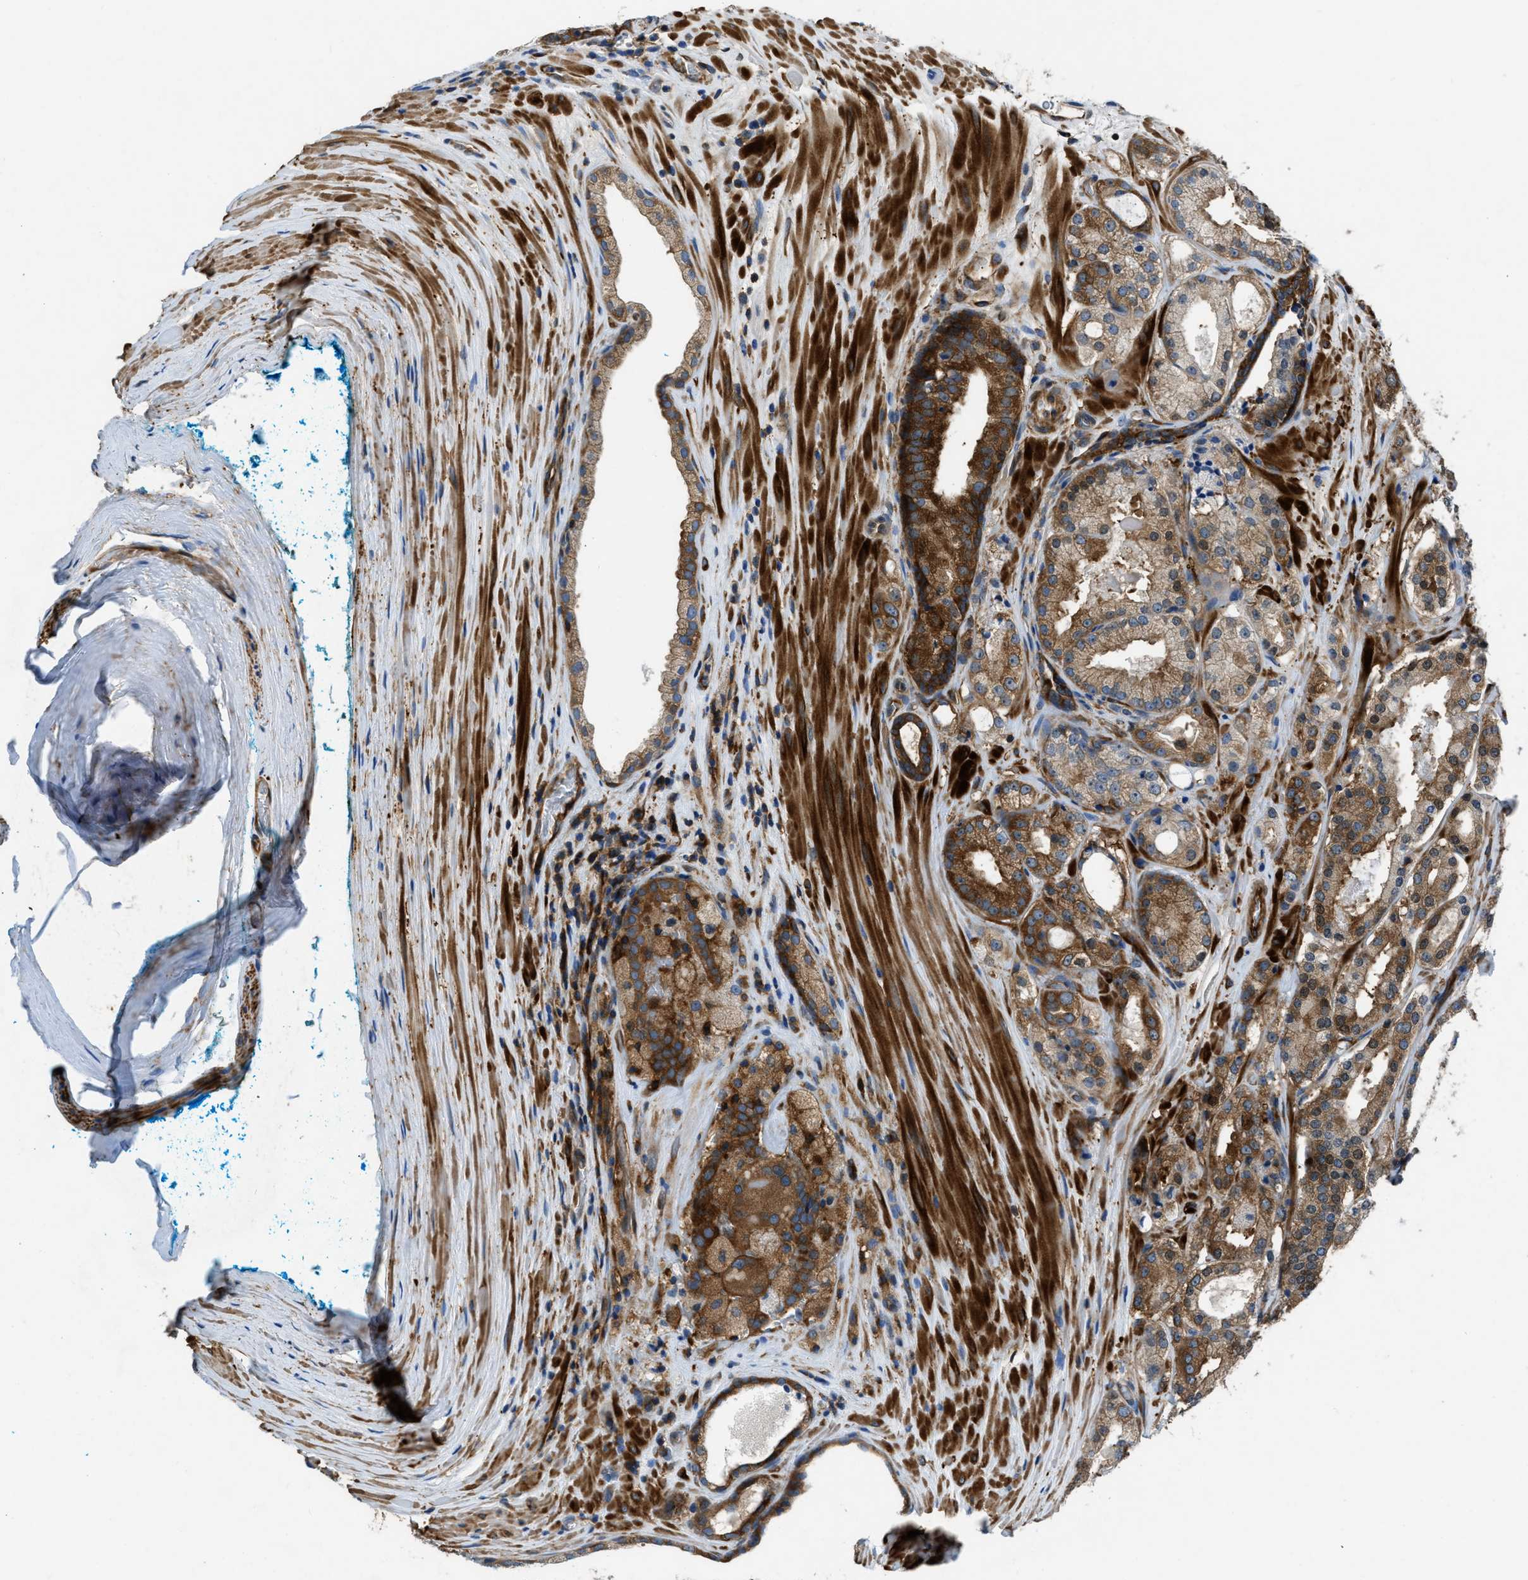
{"staining": {"intensity": "strong", "quantity": ">75%", "location": "cytoplasmic/membranous"}, "tissue": "prostate cancer", "cell_type": "Tumor cells", "image_type": "cancer", "snomed": [{"axis": "morphology", "description": "Adenocarcinoma, High grade"}, {"axis": "topography", "description": "Prostate"}], "caption": "Immunohistochemistry micrograph of neoplastic tissue: prostate high-grade adenocarcinoma stained using immunohistochemistry (IHC) reveals high levels of strong protein expression localized specifically in the cytoplasmic/membranous of tumor cells, appearing as a cytoplasmic/membranous brown color.", "gene": "PFKP", "patient": {"sex": "male", "age": 65}}